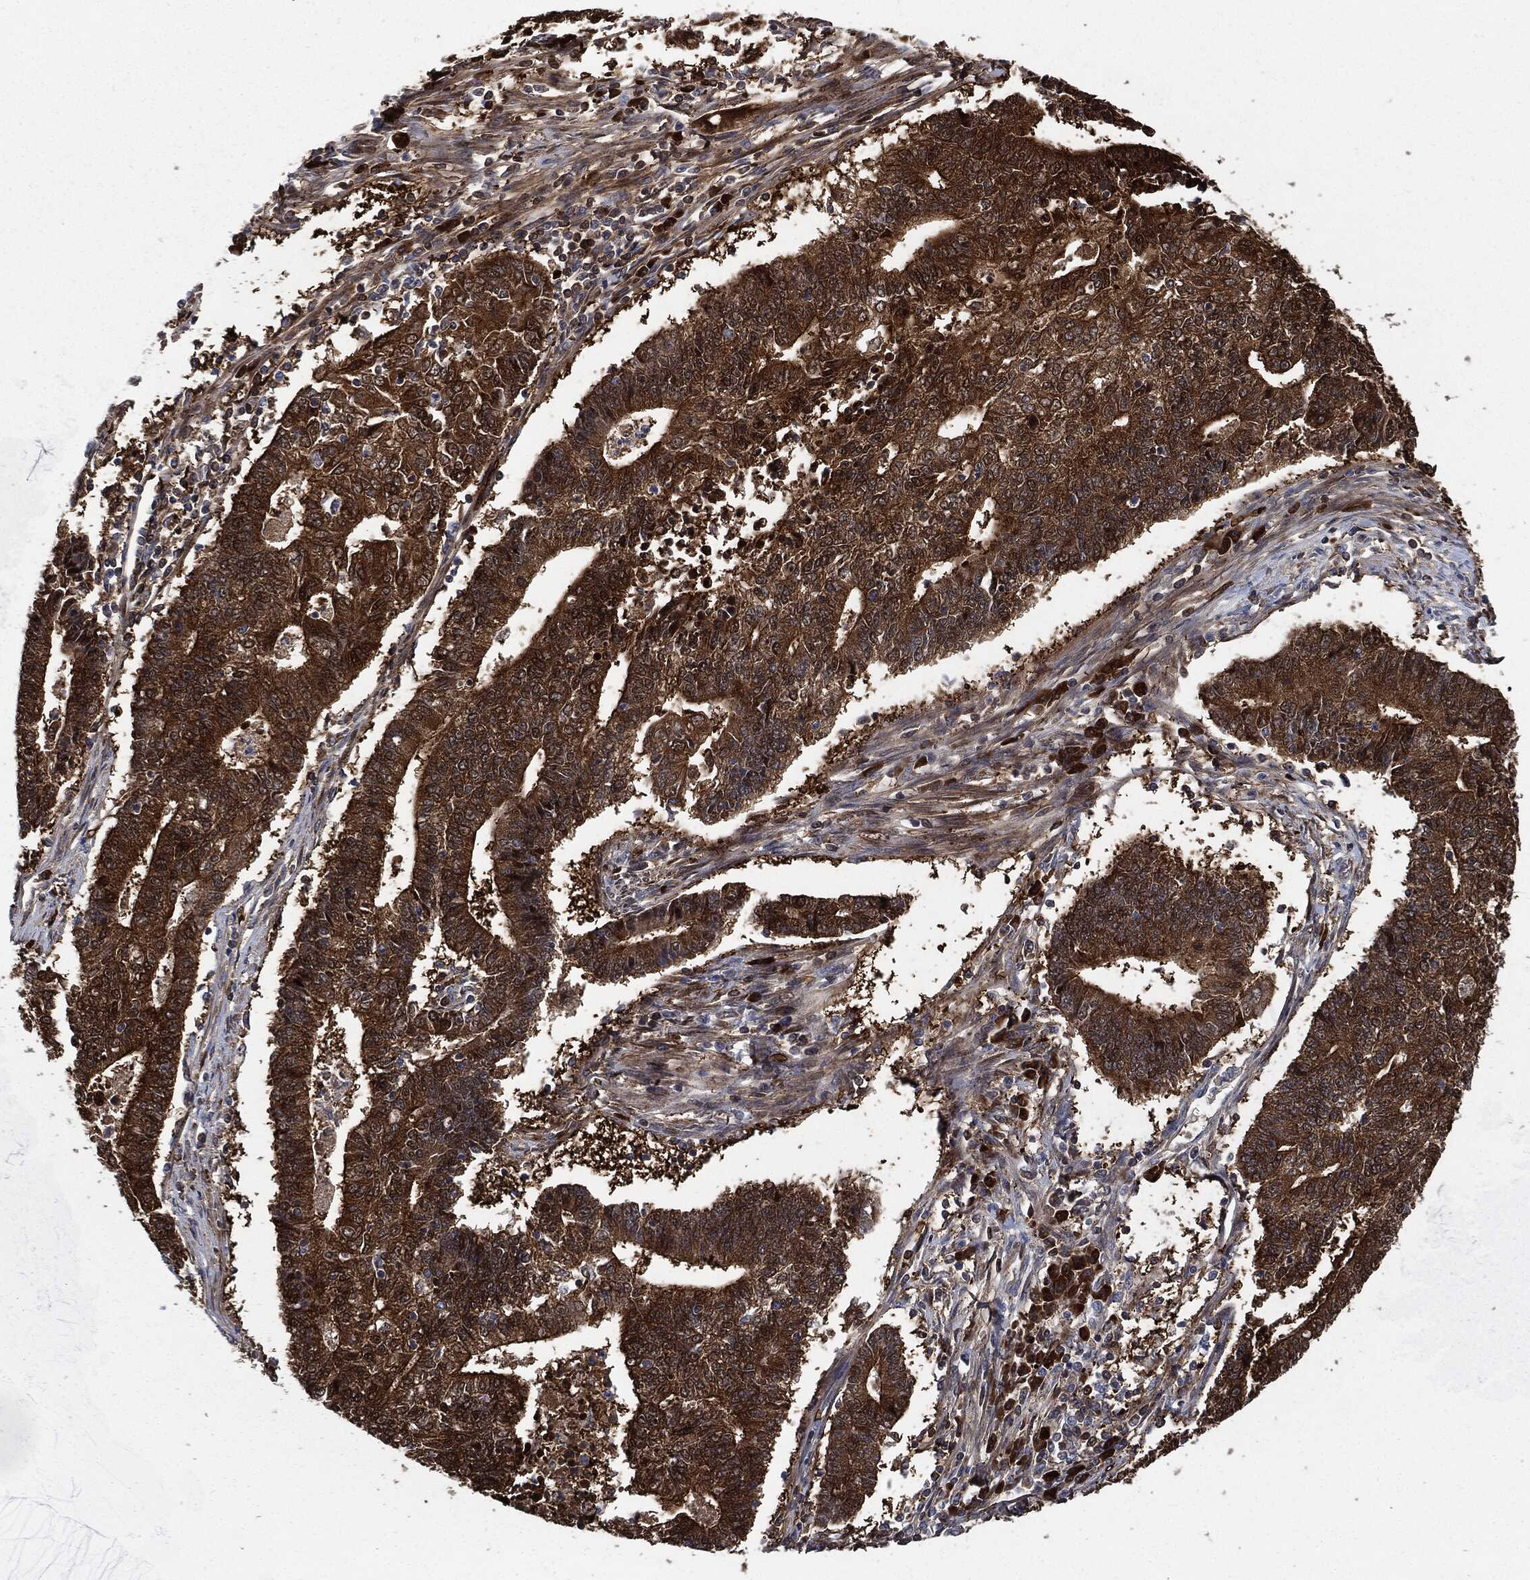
{"staining": {"intensity": "strong", "quantity": ">75%", "location": "cytoplasmic/membranous"}, "tissue": "endometrial cancer", "cell_type": "Tumor cells", "image_type": "cancer", "snomed": [{"axis": "morphology", "description": "Adenocarcinoma, NOS"}, {"axis": "topography", "description": "Uterus"}, {"axis": "topography", "description": "Endometrium"}], "caption": "Immunohistochemistry (IHC) of human endometrial cancer (adenocarcinoma) exhibits high levels of strong cytoplasmic/membranous staining in approximately >75% of tumor cells.", "gene": "PRDX2", "patient": {"sex": "female", "age": 54}}